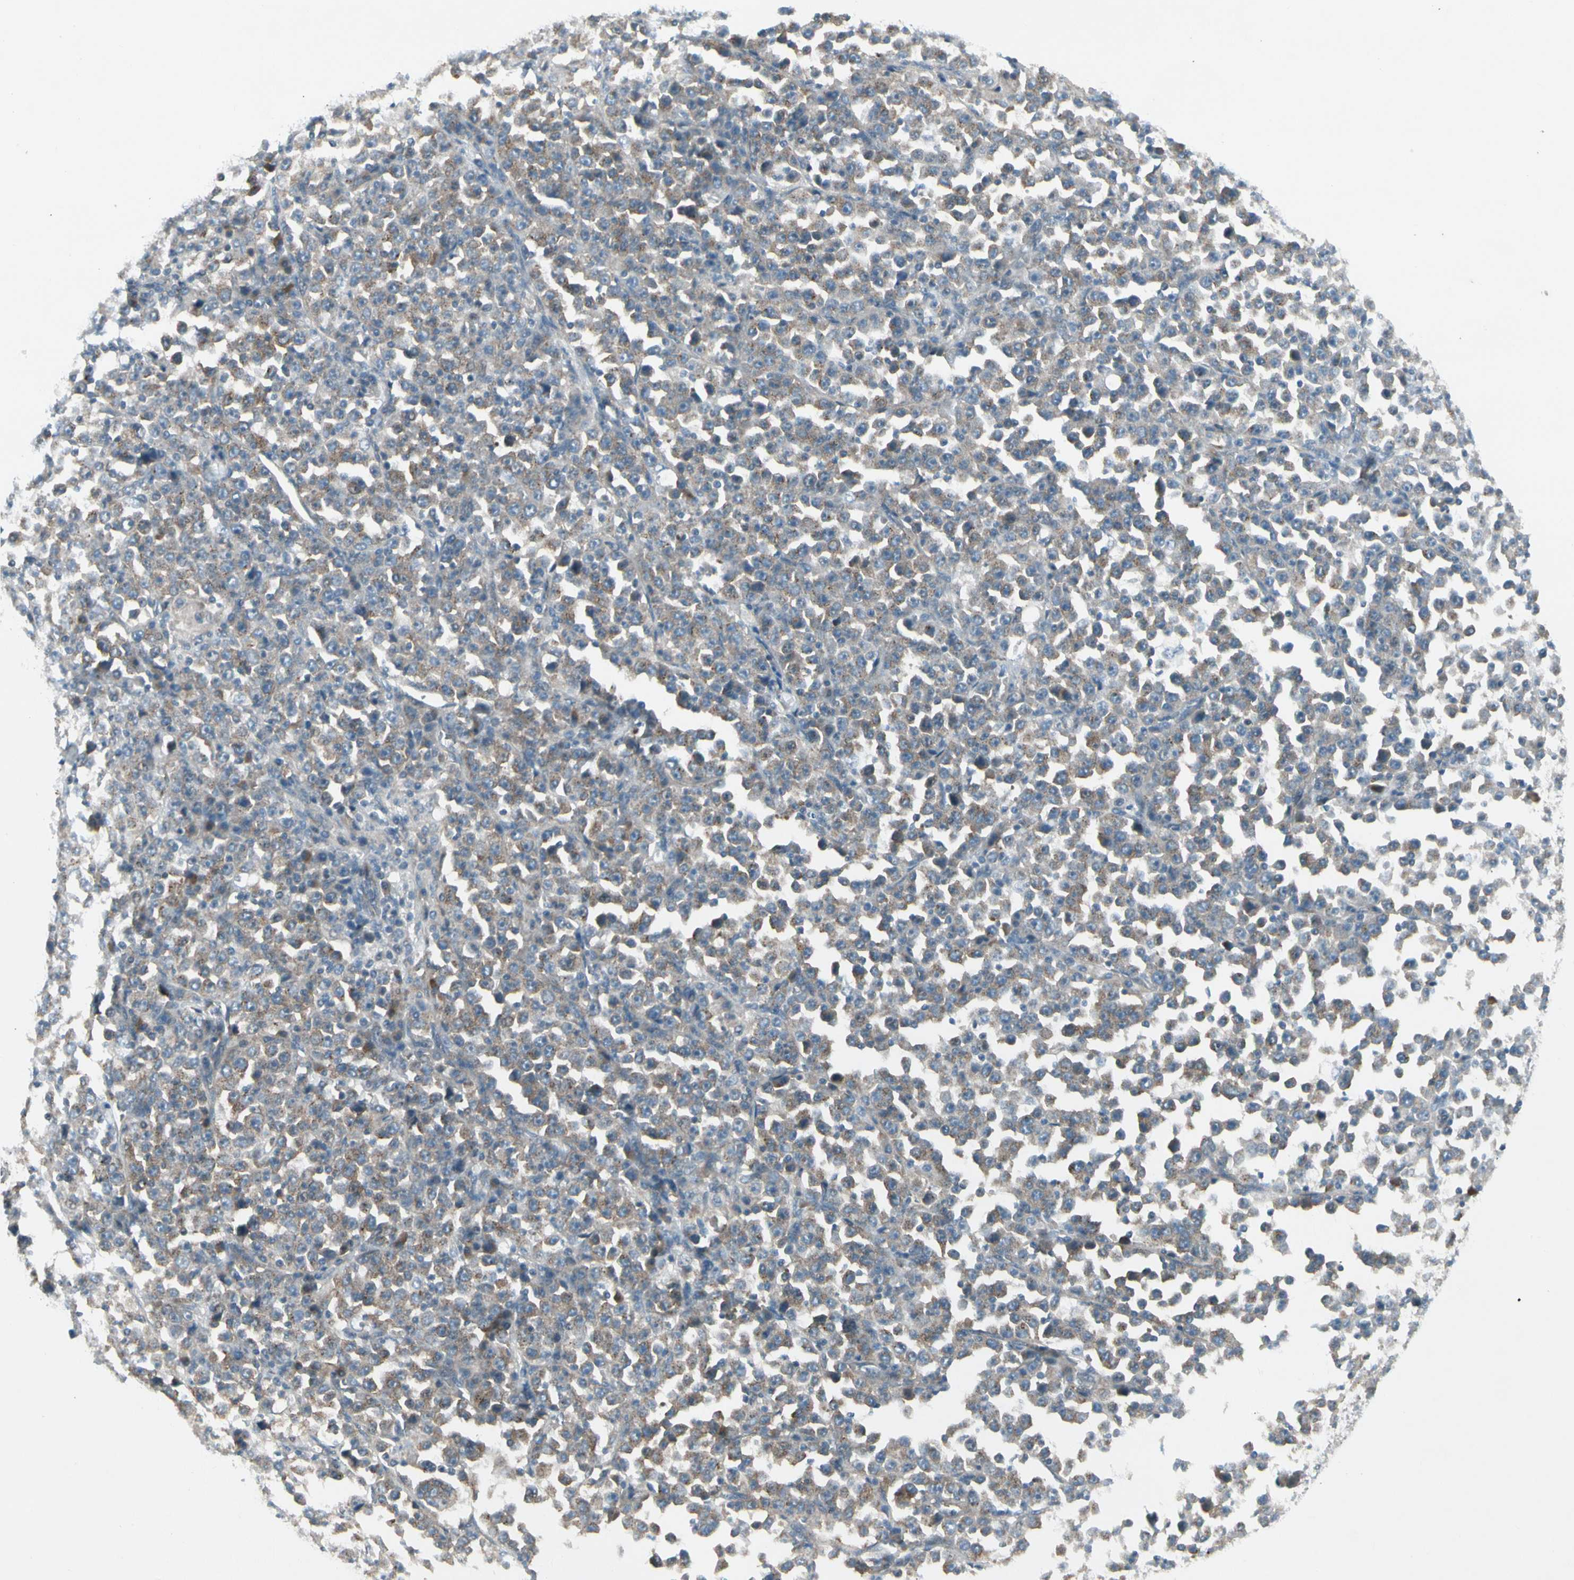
{"staining": {"intensity": "moderate", "quantity": "25%-75%", "location": "cytoplasmic/membranous"}, "tissue": "stomach cancer", "cell_type": "Tumor cells", "image_type": "cancer", "snomed": [{"axis": "morphology", "description": "Normal tissue, NOS"}, {"axis": "morphology", "description": "Adenocarcinoma, NOS"}, {"axis": "topography", "description": "Stomach, upper"}, {"axis": "topography", "description": "Stomach"}], "caption": "This is a photomicrograph of IHC staining of stomach adenocarcinoma, which shows moderate positivity in the cytoplasmic/membranous of tumor cells.", "gene": "PANK2", "patient": {"sex": "male", "age": 59}}